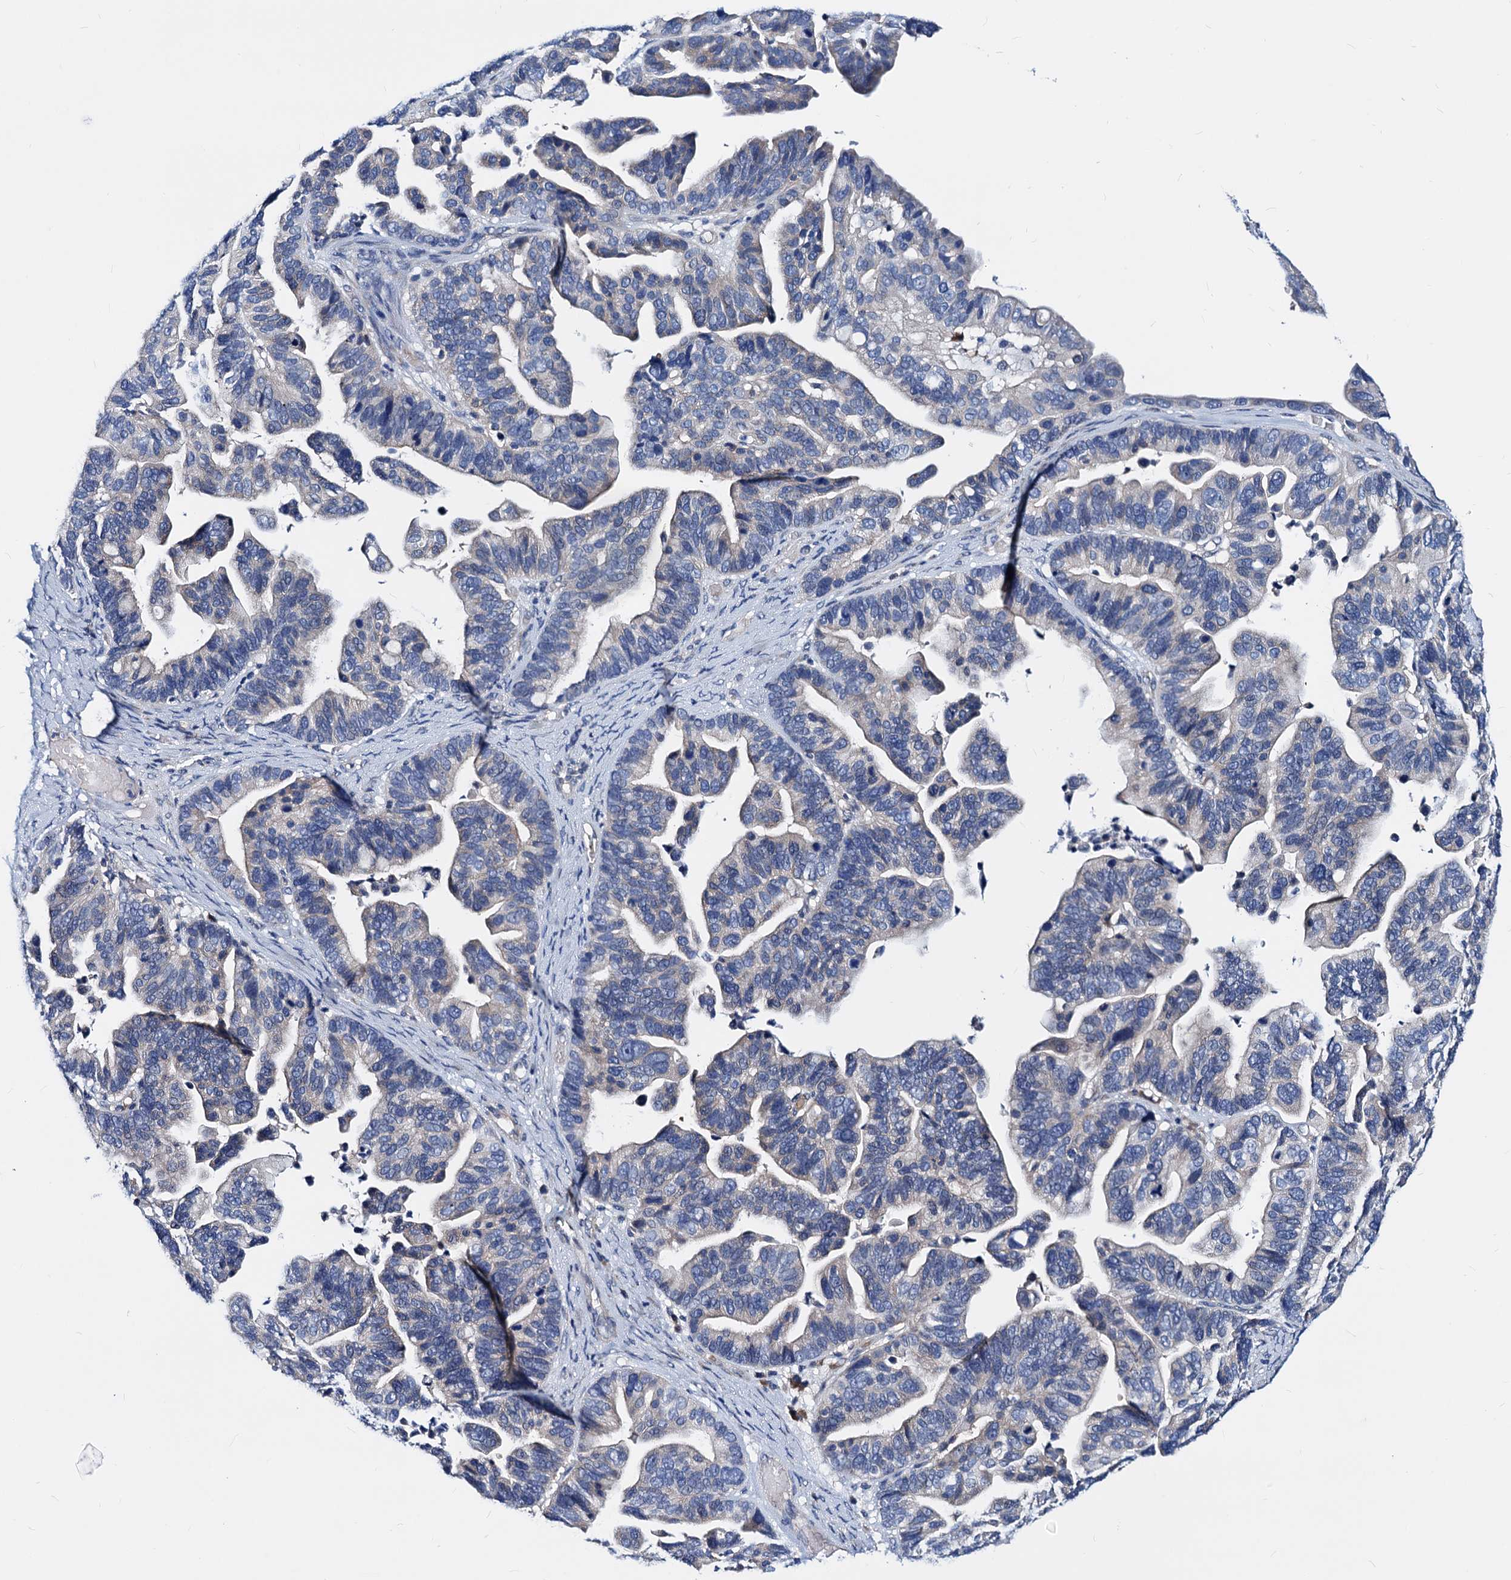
{"staining": {"intensity": "weak", "quantity": "<25%", "location": "cytoplasmic/membranous"}, "tissue": "ovarian cancer", "cell_type": "Tumor cells", "image_type": "cancer", "snomed": [{"axis": "morphology", "description": "Cystadenocarcinoma, serous, NOS"}, {"axis": "topography", "description": "Ovary"}], "caption": "The IHC histopathology image has no significant staining in tumor cells of ovarian serous cystadenocarcinoma tissue.", "gene": "GCOM1", "patient": {"sex": "female", "age": 56}}